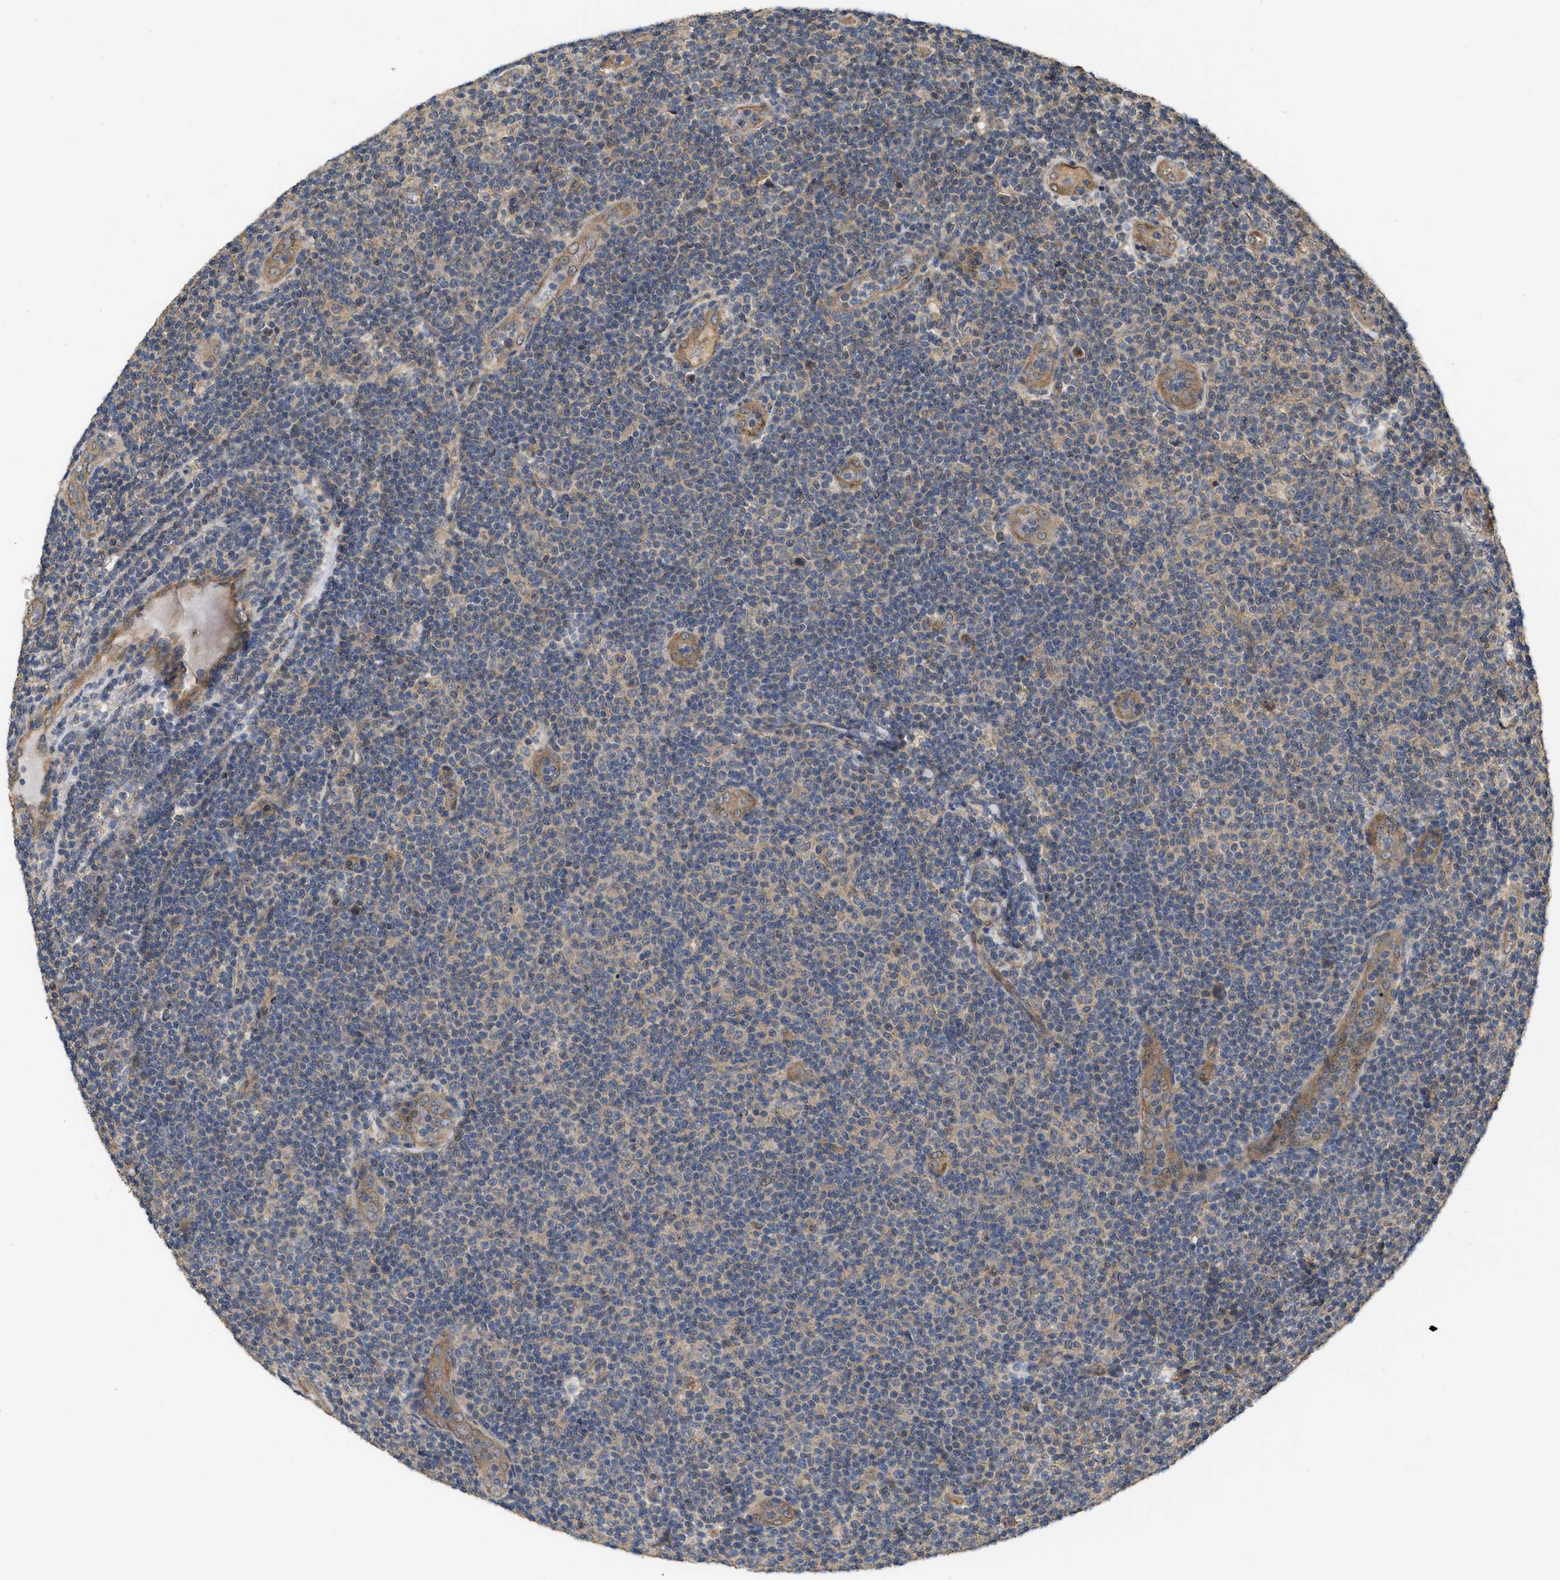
{"staining": {"intensity": "weak", "quantity": "<25%", "location": "cytoplasmic/membranous"}, "tissue": "lymphoma", "cell_type": "Tumor cells", "image_type": "cancer", "snomed": [{"axis": "morphology", "description": "Malignant lymphoma, non-Hodgkin's type, Low grade"}, {"axis": "topography", "description": "Lymph node"}], "caption": "Micrograph shows no significant protein positivity in tumor cells of lymphoma. (IHC, brightfield microscopy, high magnification).", "gene": "FZD6", "patient": {"sex": "male", "age": 83}}